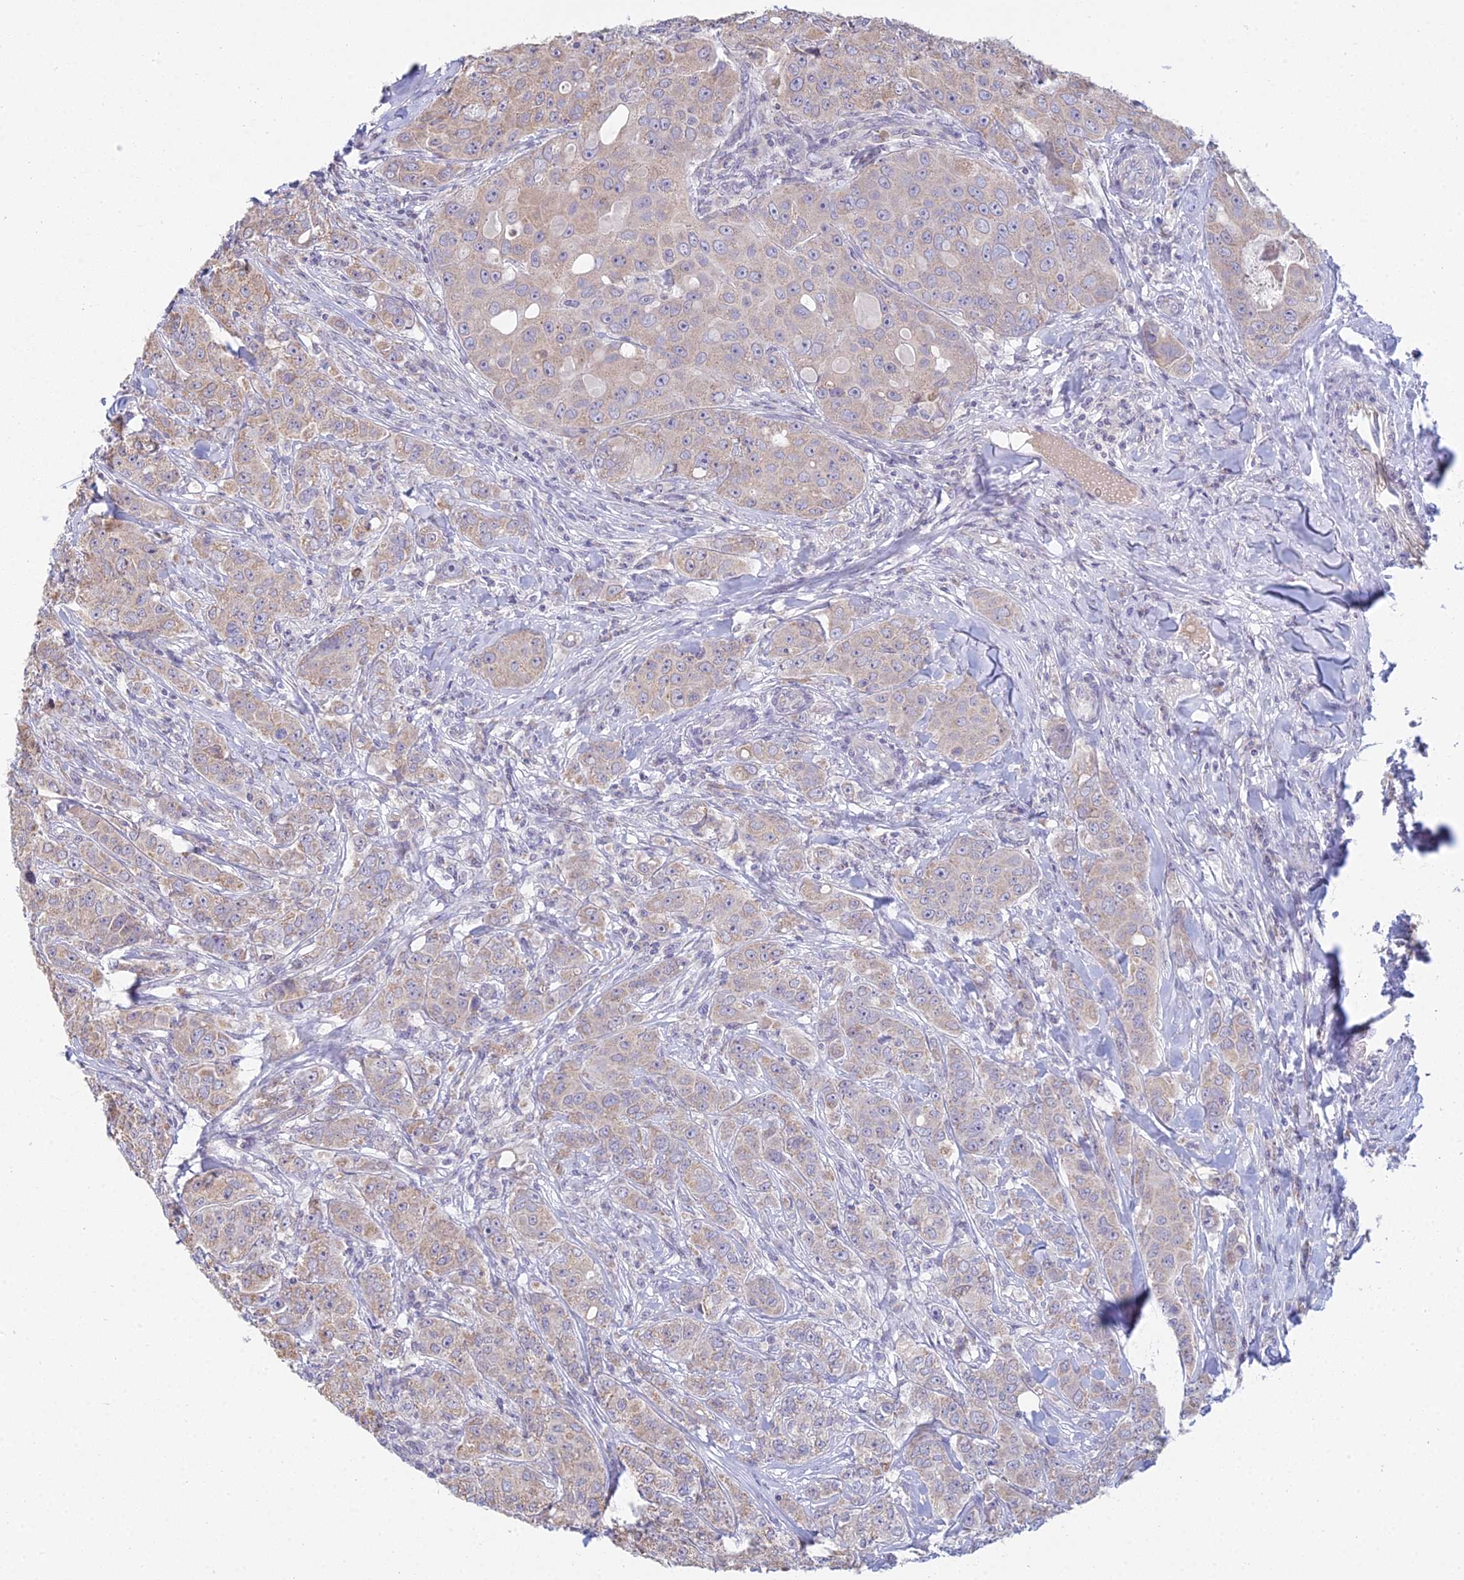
{"staining": {"intensity": "weak", "quantity": "25%-75%", "location": "cytoplasmic/membranous"}, "tissue": "breast cancer", "cell_type": "Tumor cells", "image_type": "cancer", "snomed": [{"axis": "morphology", "description": "Duct carcinoma"}, {"axis": "topography", "description": "Breast"}], "caption": "Protein expression analysis of infiltrating ductal carcinoma (breast) reveals weak cytoplasmic/membranous staining in approximately 25%-75% of tumor cells.", "gene": "CFAP206", "patient": {"sex": "female", "age": 43}}